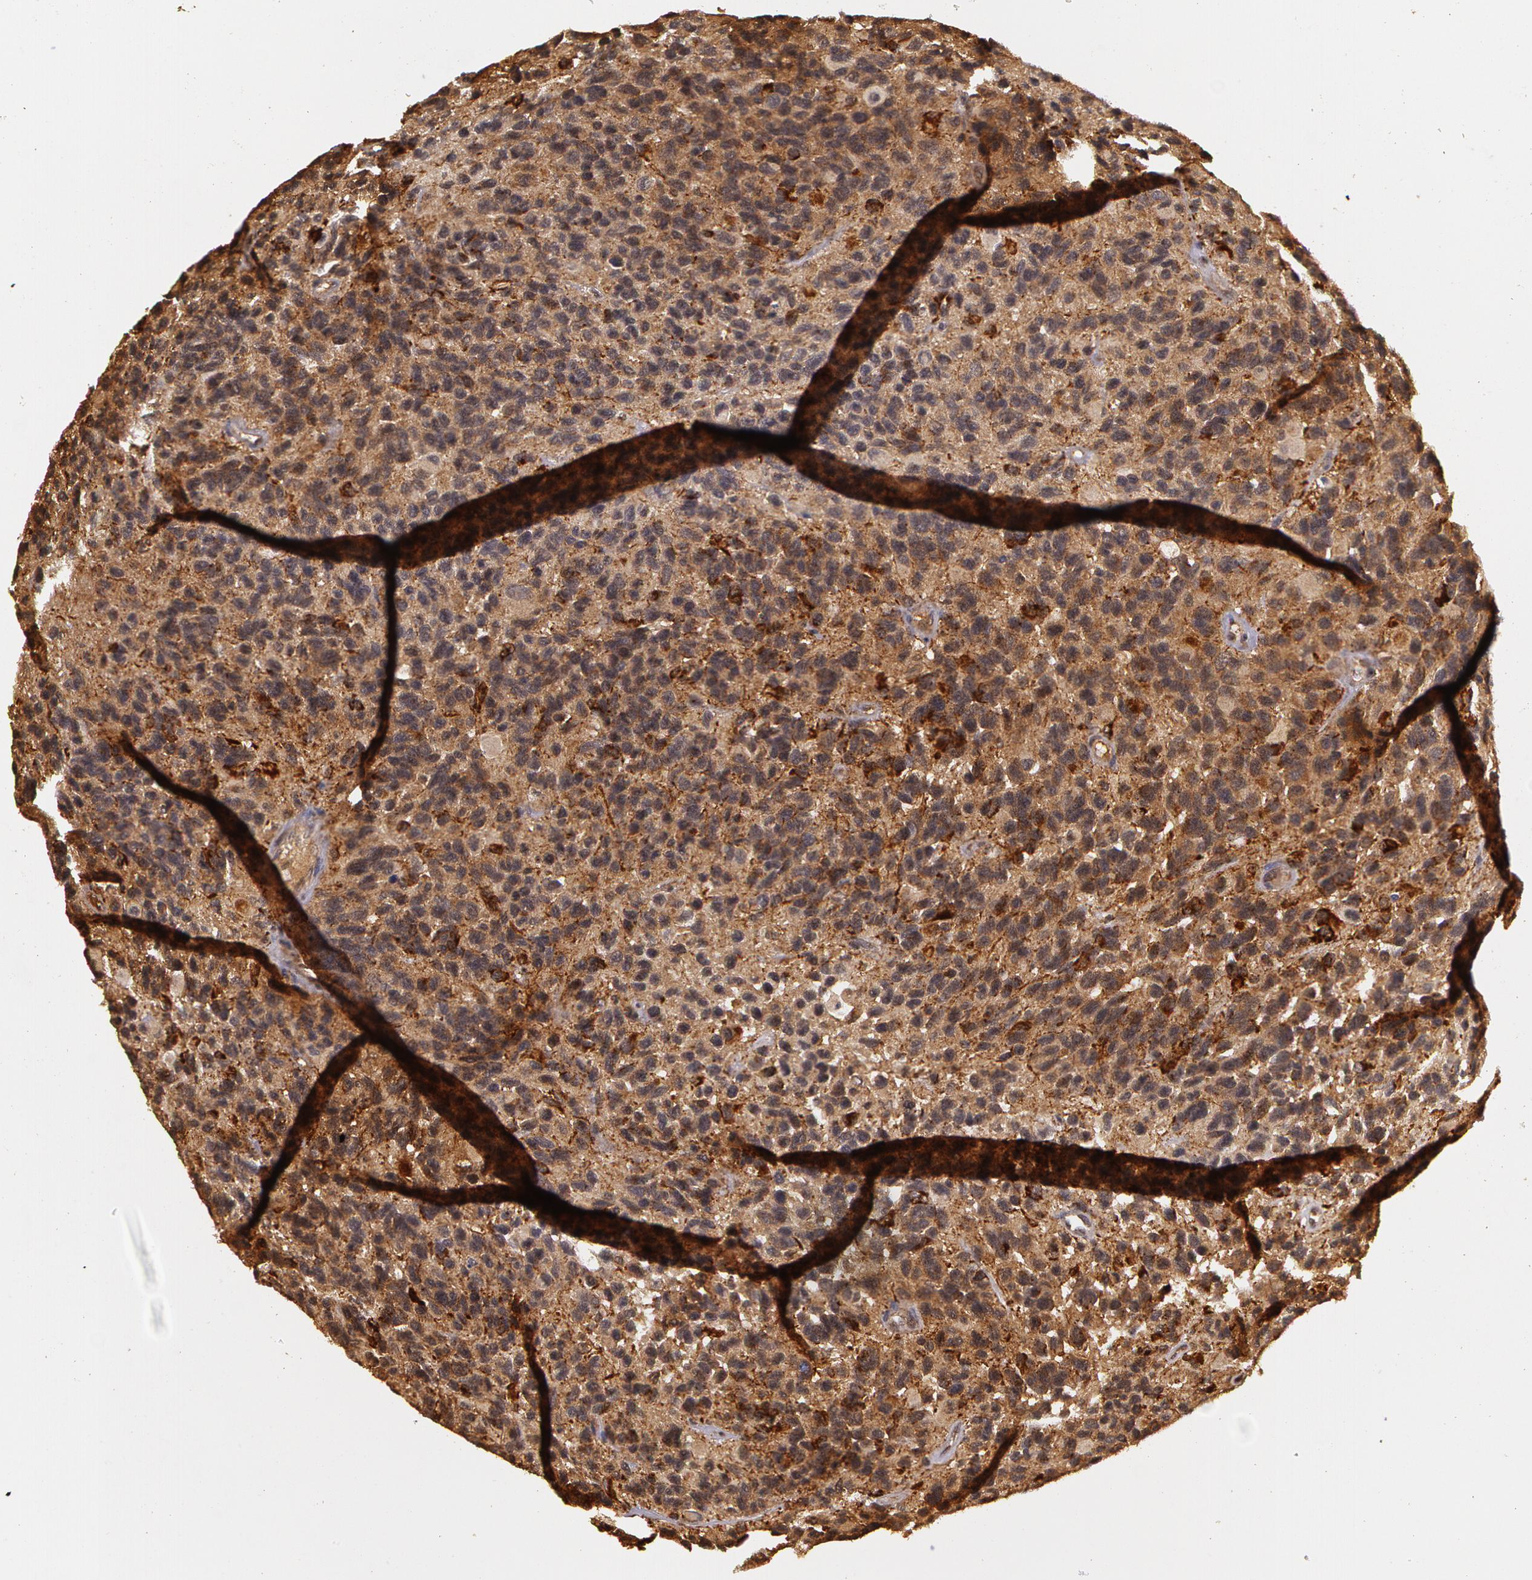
{"staining": {"intensity": "strong", "quantity": ">75%", "location": "cytoplasmic/membranous"}, "tissue": "glioma", "cell_type": "Tumor cells", "image_type": "cancer", "snomed": [{"axis": "morphology", "description": "Glioma, malignant, High grade"}, {"axis": "topography", "description": "Brain"}], "caption": "Malignant high-grade glioma stained for a protein (brown) displays strong cytoplasmic/membranous positive expression in about >75% of tumor cells.", "gene": "ASCC2", "patient": {"sex": "male", "age": 77}}